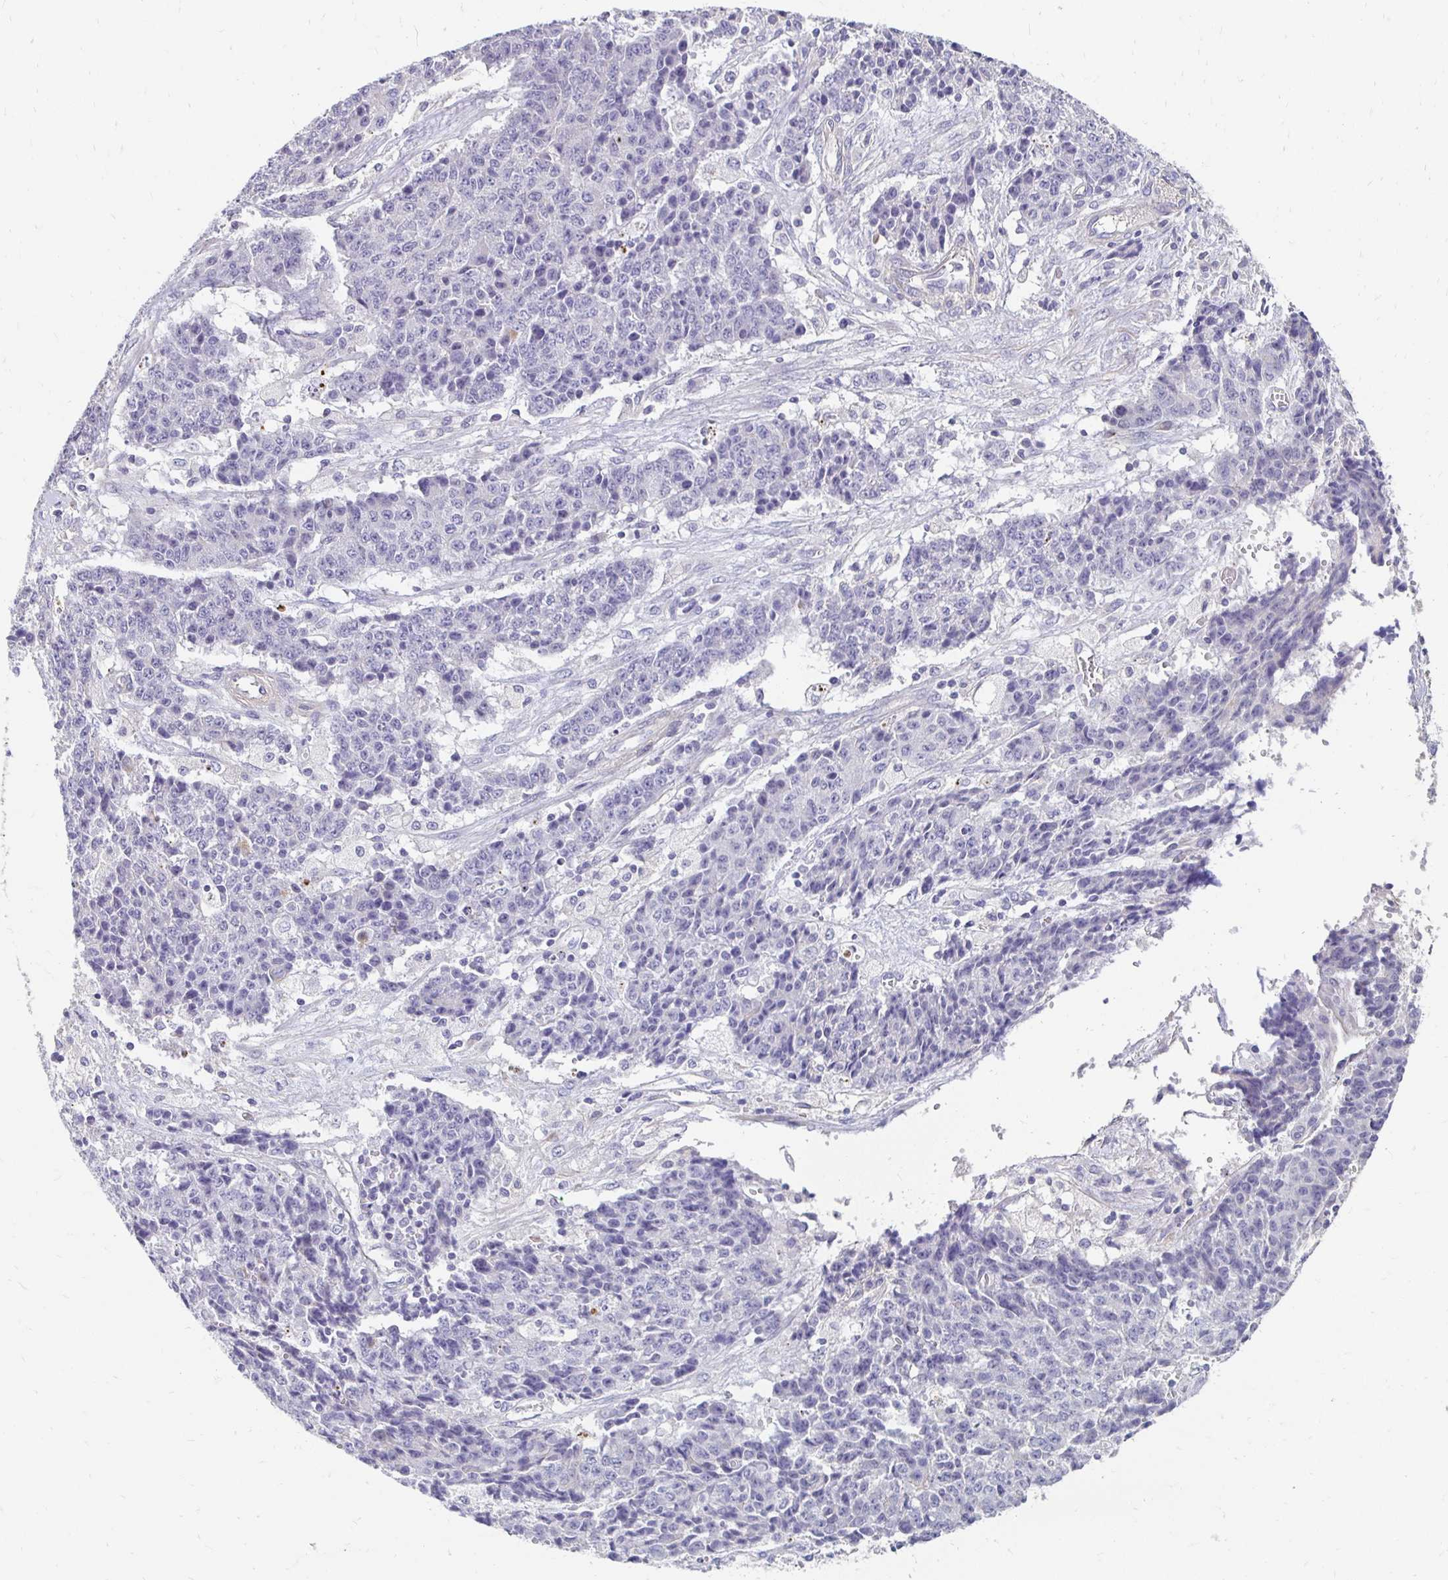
{"staining": {"intensity": "negative", "quantity": "none", "location": "none"}, "tissue": "ovarian cancer", "cell_type": "Tumor cells", "image_type": "cancer", "snomed": [{"axis": "morphology", "description": "Carcinoma, endometroid"}, {"axis": "topography", "description": "Ovary"}], "caption": "Immunohistochemistry (IHC) photomicrograph of neoplastic tissue: ovarian cancer (endometroid carcinoma) stained with DAB displays no significant protein expression in tumor cells.", "gene": "AKAP6", "patient": {"sex": "female", "age": 42}}